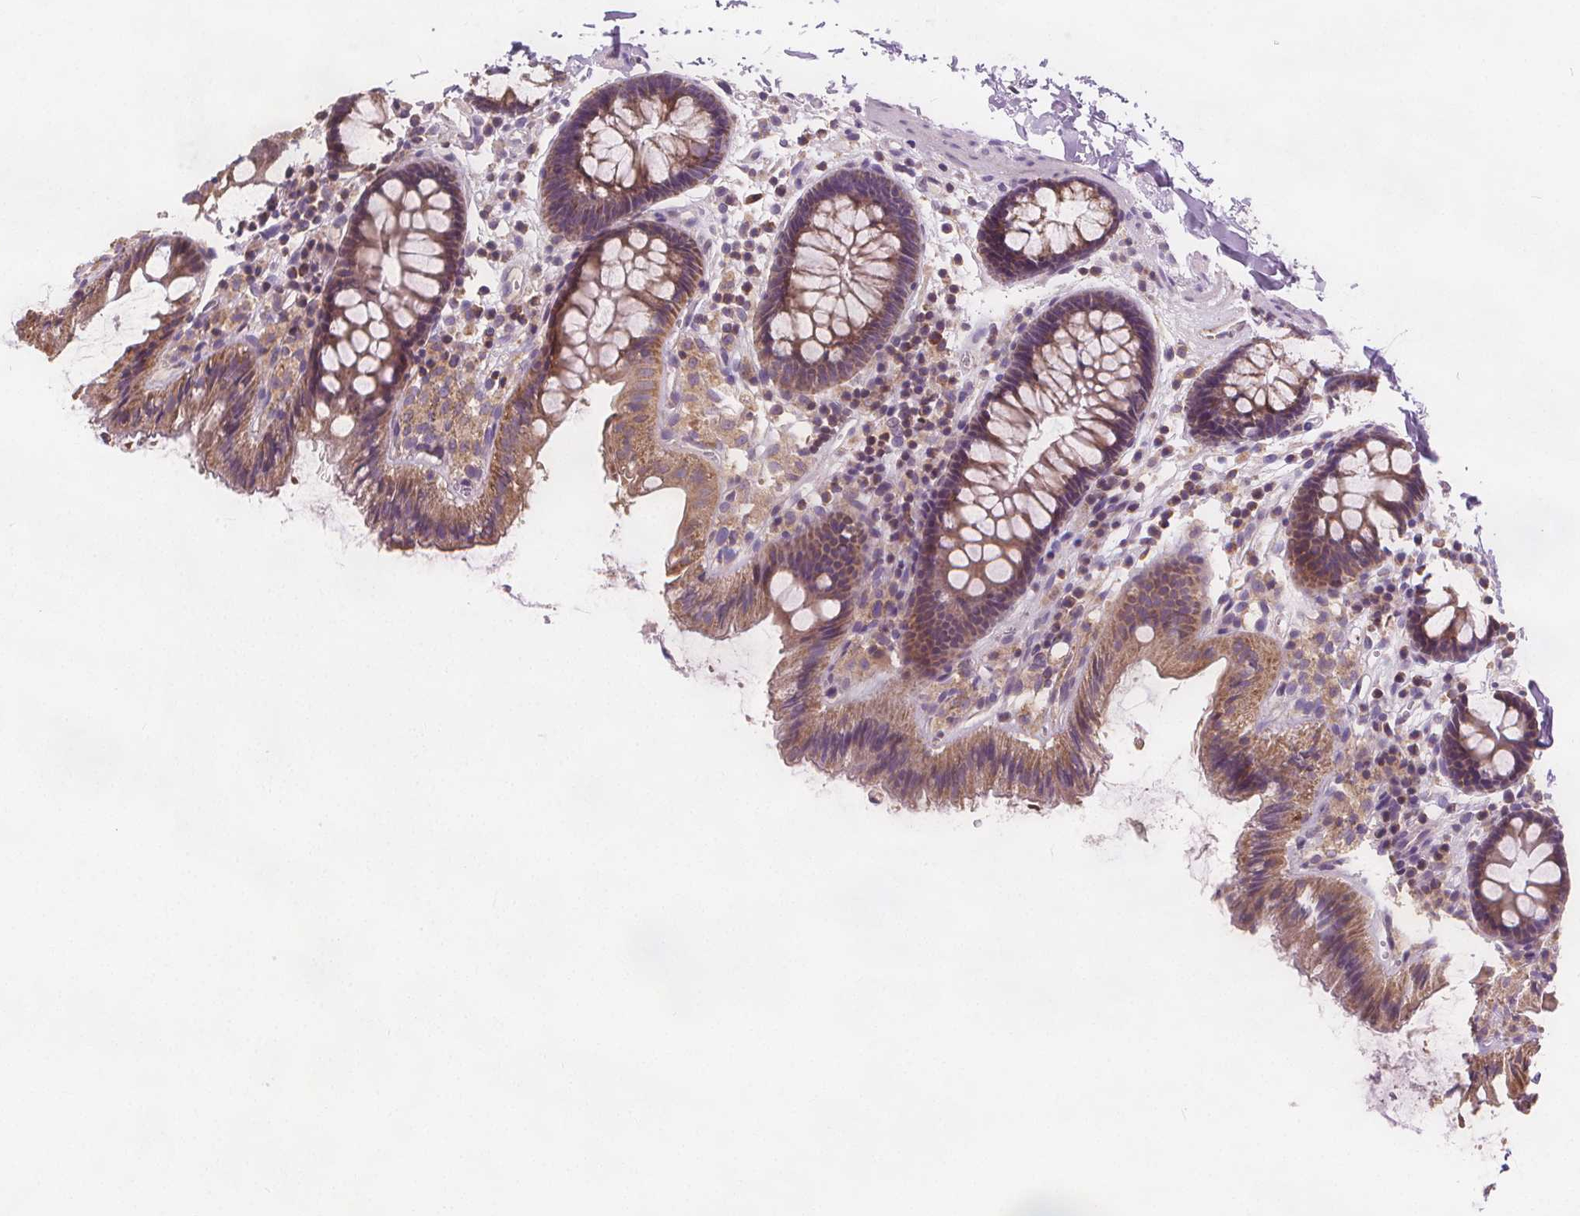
{"staining": {"intensity": "weak", "quantity": "25%-75%", "location": "cytoplasmic/membranous"}, "tissue": "colon", "cell_type": "Endothelial cells", "image_type": "normal", "snomed": [{"axis": "morphology", "description": "Normal tissue, NOS"}, {"axis": "topography", "description": "Colon"}], "caption": "Colon stained with a brown dye shows weak cytoplasmic/membranous positive positivity in approximately 25%-75% of endothelial cells.", "gene": "RAB20", "patient": {"sex": "male", "age": 84}}